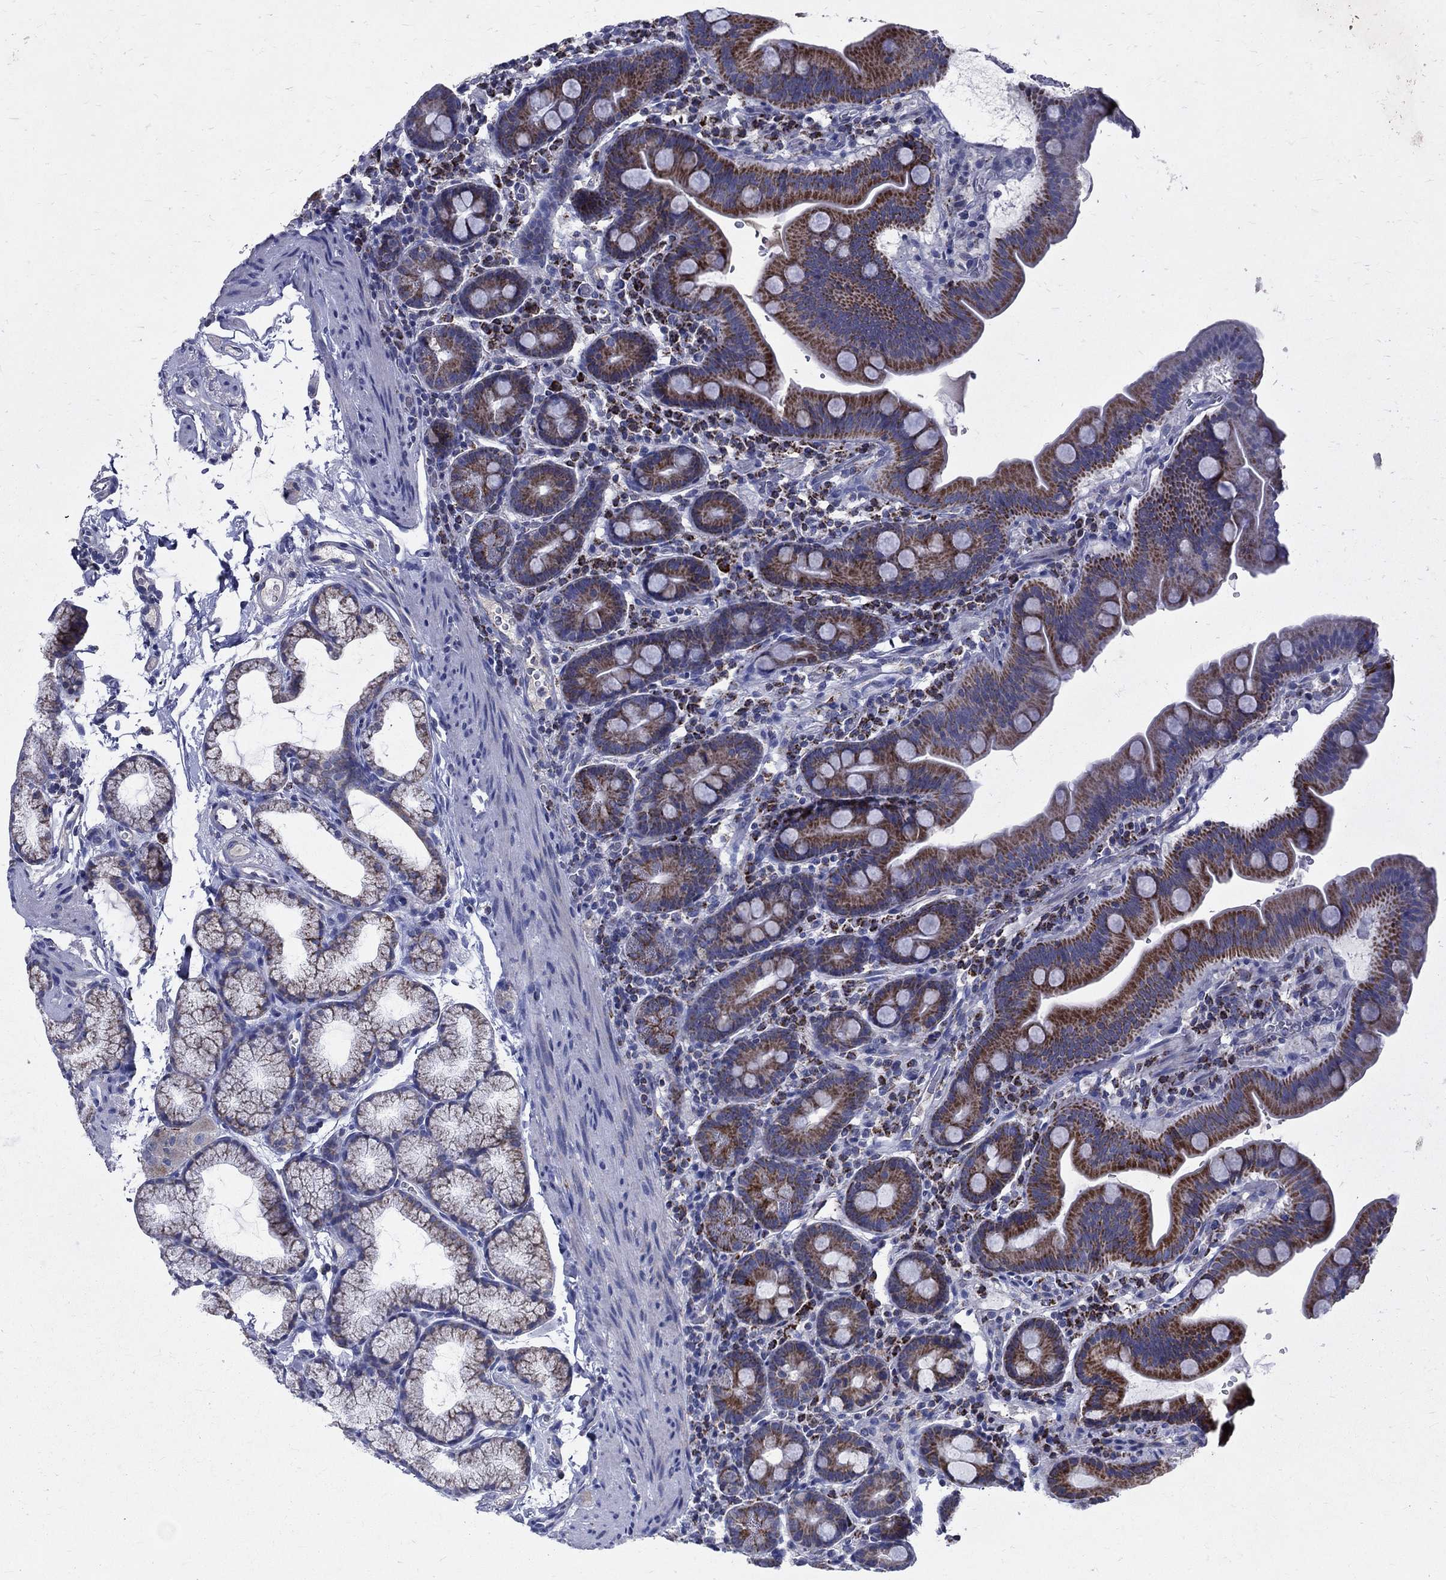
{"staining": {"intensity": "strong", "quantity": "25%-75%", "location": "cytoplasmic/membranous"}, "tissue": "duodenum", "cell_type": "Glandular cells", "image_type": "normal", "snomed": [{"axis": "morphology", "description": "Normal tissue, NOS"}, {"axis": "topography", "description": "Duodenum"}], "caption": "Immunohistochemistry of unremarkable duodenum reveals high levels of strong cytoplasmic/membranous staining in about 25%-75% of glandular cells.", "gene": "SLC4A10", "patient": {"sex": "male", "age": 59}}